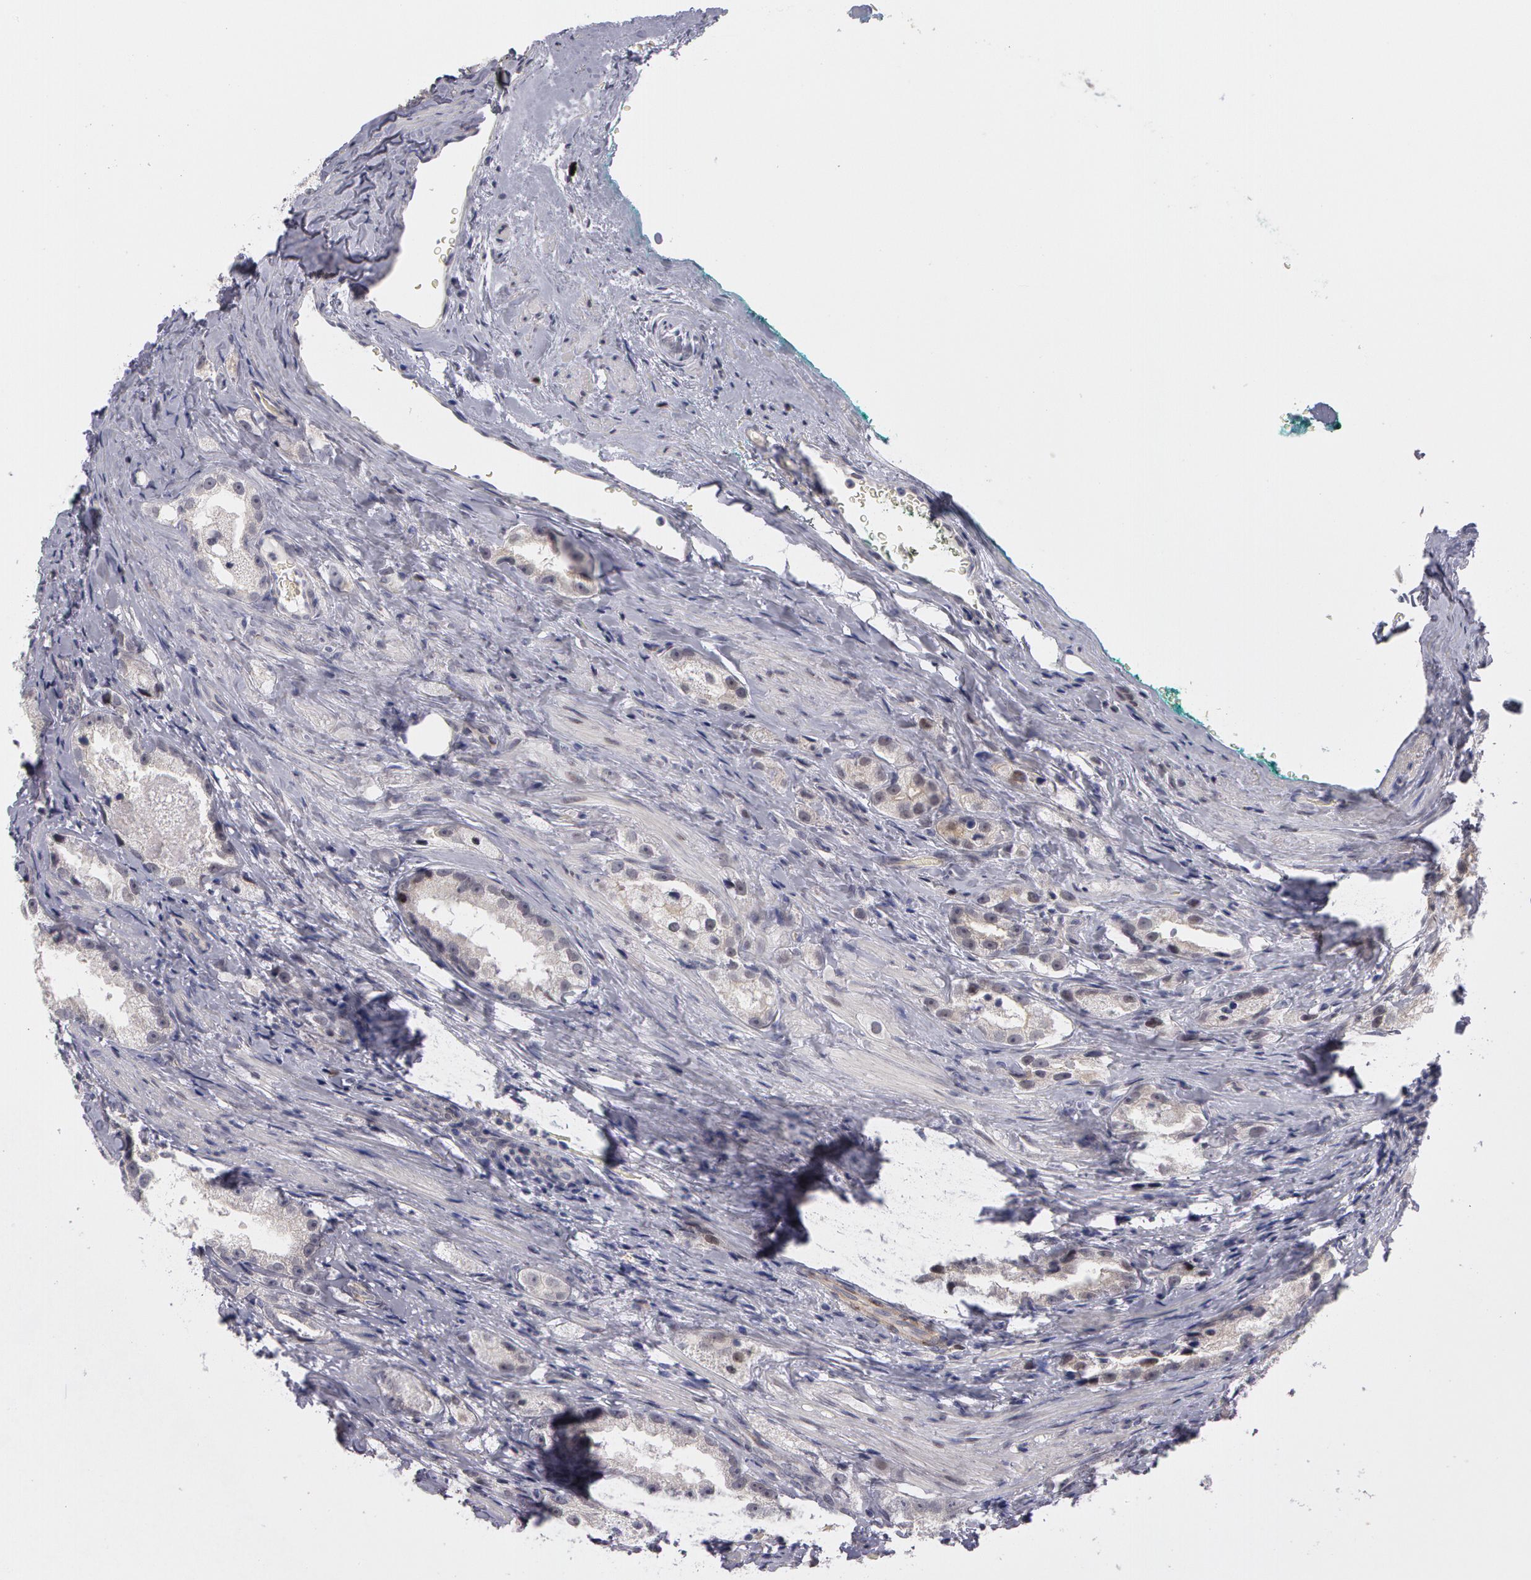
{"staining": {"intensity": "weak", "quantity": "<25%", "location": "nuclear"}, "tissue": "prostate cancer", "cell_type": "Tumor cells", "image_type": "cancer", "snomed": [{"axis": "morphology", "description": "Adenocarcinoma, High grade"}, {"axis": "topography", "description": "Prostate"}], "caption": "Immunohistochemistry (IHC) of human adenocarcinoma (high-grade) (prostate) shows no staining in tumor cells. (DAB (3,3'-diaminobenzidine) IHC with hematoxylin counter stain).", "gene": "PRICKLE1", "patient": {"sex": "male", "age": 63}}